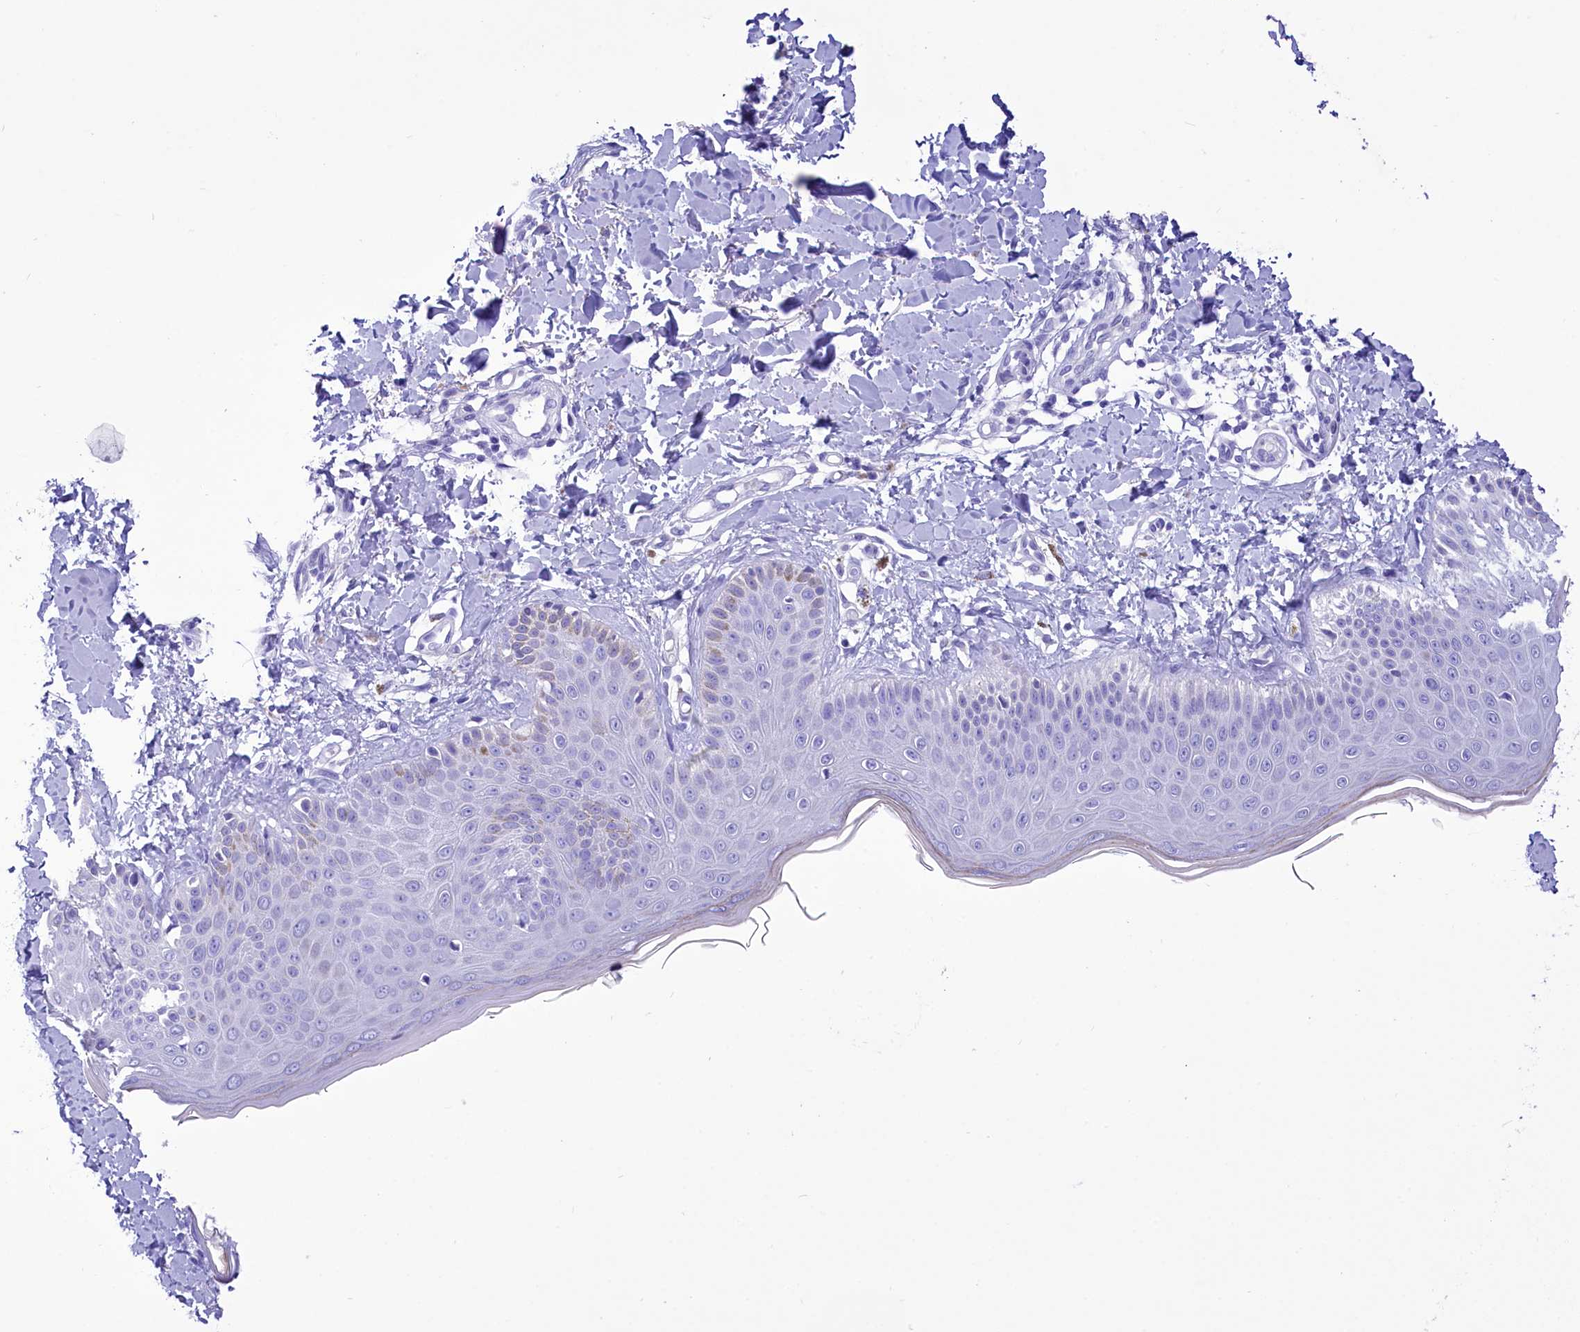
{"staining": {"intensity": "negative", "quantity": "none", "location": "none"}, "tissue": "skin", "cell_type": "Fibroblasts", "image_type": "normal", "snomed": [{"axis": "morphology", "description": "Normal tissue, NOS"}, {"axis": "topography", "description": "Skin"}], "caption": "Image shows no significant protein expression in fibroblasts of unremarkable skin.", "gene": "TTC36", "patient": {"sex": "male", "age": 52}}